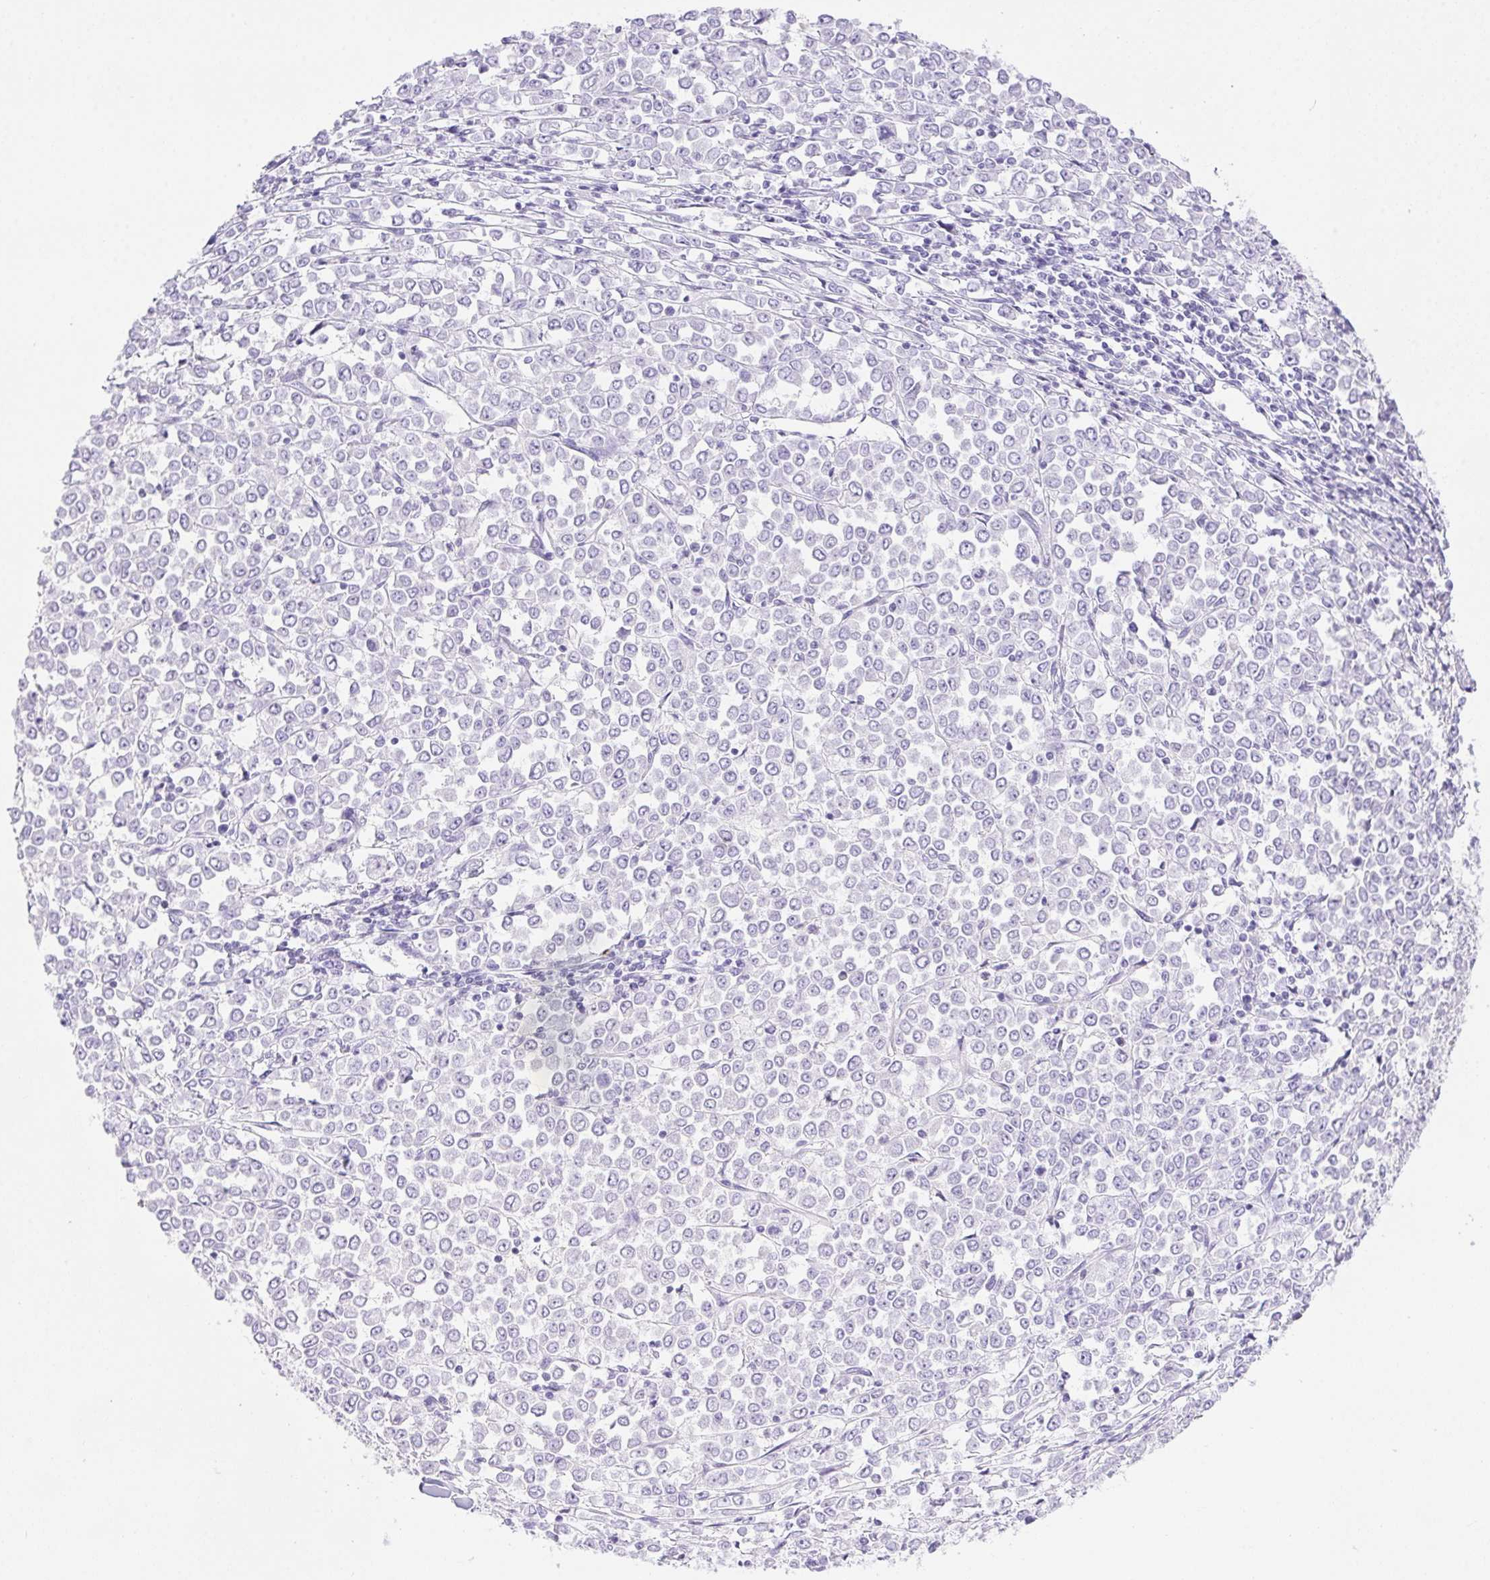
{"staining": {"intensity": "negative", "quantity": "none", "location": "none"}, "tissue": "stomach cancer", "cell_type": "Tumor cells", "image_type": "cancer", "snomed": [{"axis": "morphology", "description": "Adenocarcinoma, NOS"}, {"axis": "topography", "description": "Stomach, upper"}], "caption": "IHC of stomach cancer demonstrates no positivity in tumor cells.", "gene": "ERP27", "patient": {"sex": "male", "age": 70}}